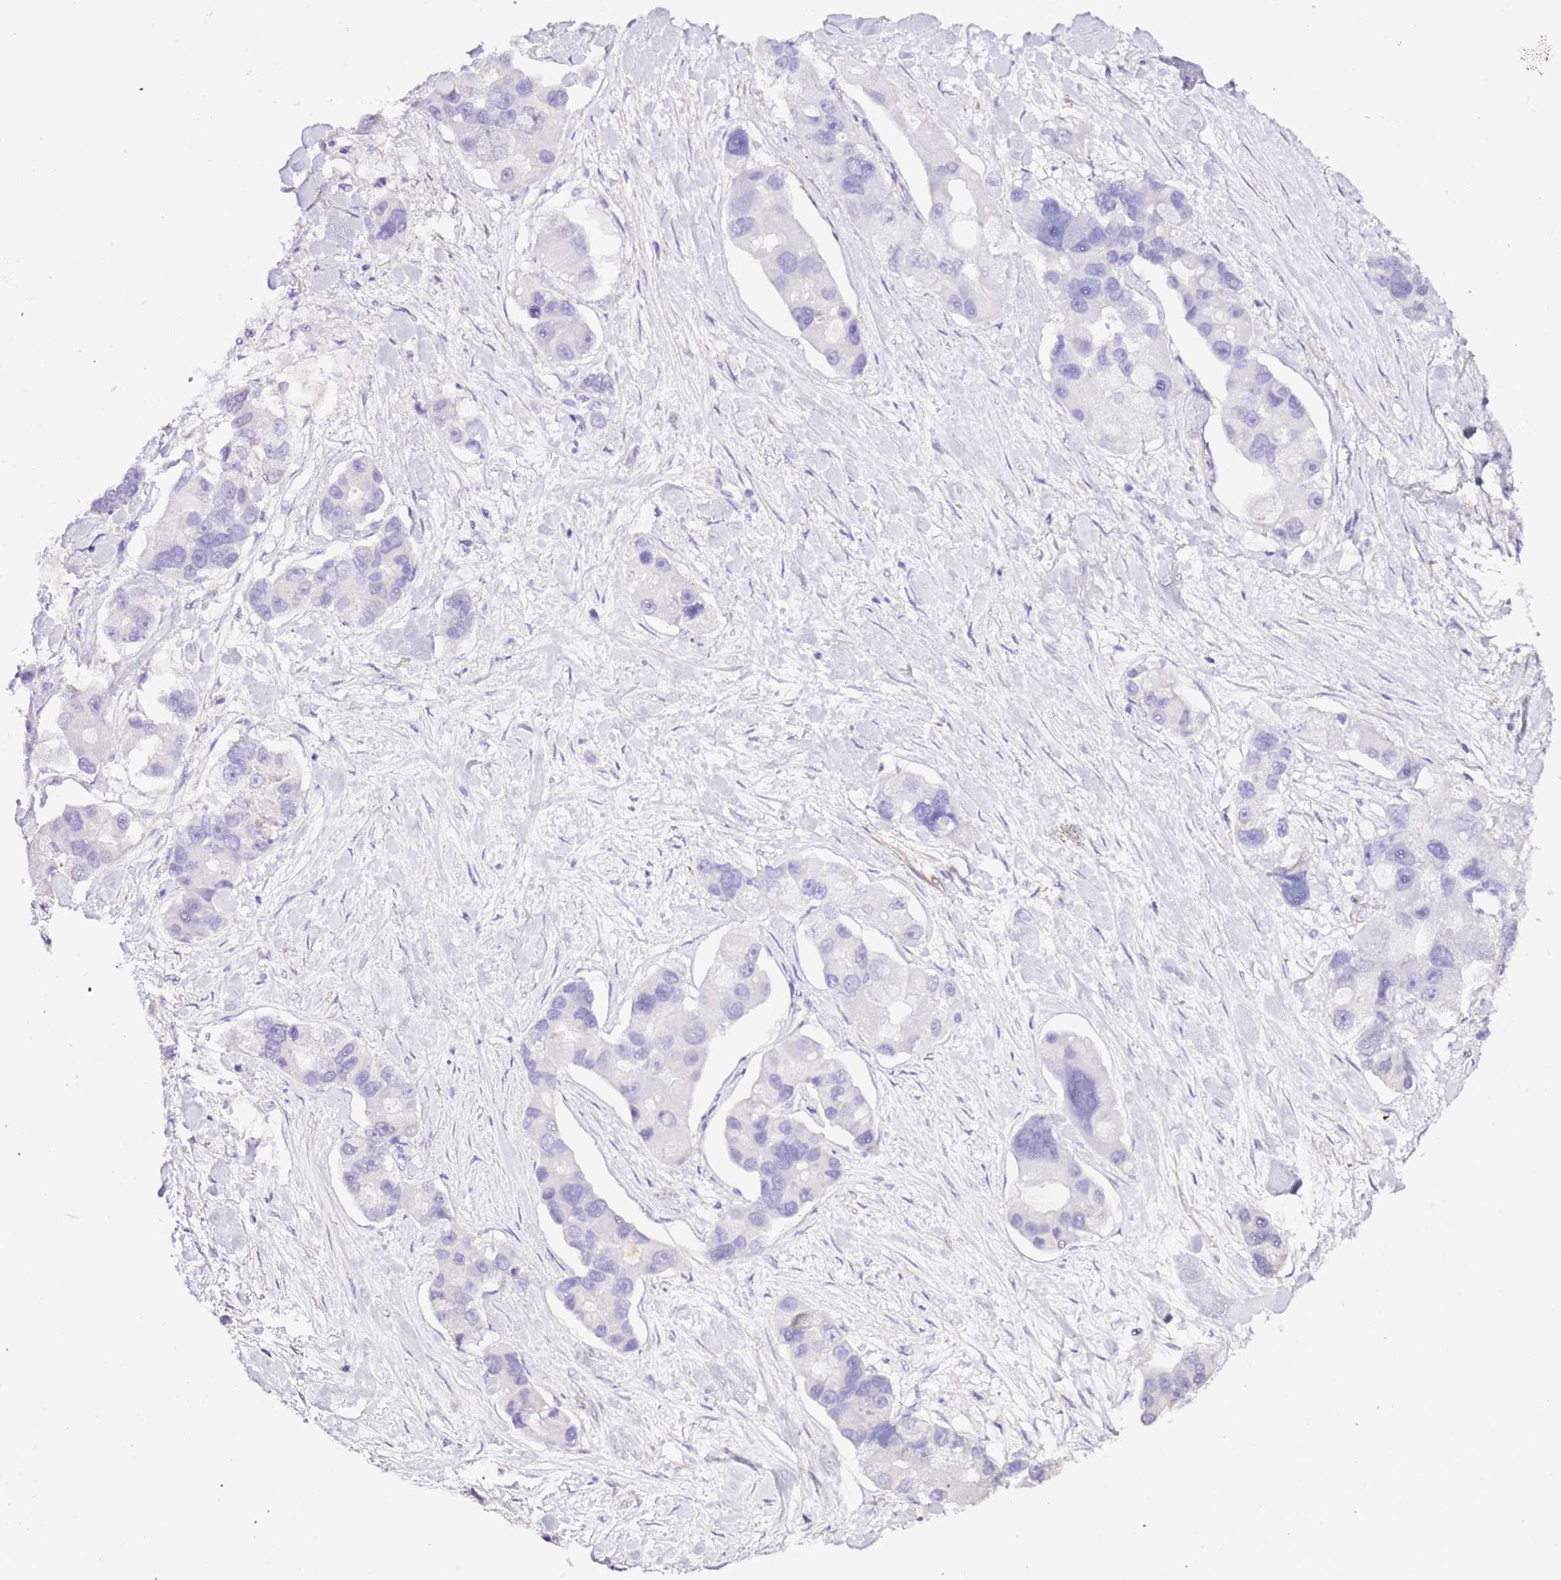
{"staining": {"intensity": "negative", "quantity": "none", "location": "none"}, "tissue": "lung cancer", "cell_type": "Tumor cells", "image_type": "cancer", "snomed": [{"axis": "morphology", "description": "Adenocarcinoma, NOS"}, {"axis": "topography", "description": "Lung"}], "caption": "Immunohistochemistry (IHC) of human adenocarcinoma (lung) shows no positivity in tumor cells. Brightfield microscopy of immunohistochemistry (IHC) stained with DAB (3,3'-diaminobenzidine) (brown) and hematoxylin (blue), captured at high magnification.", "gene": "ART5", "patient": {"sex": "female", "age": 54}}